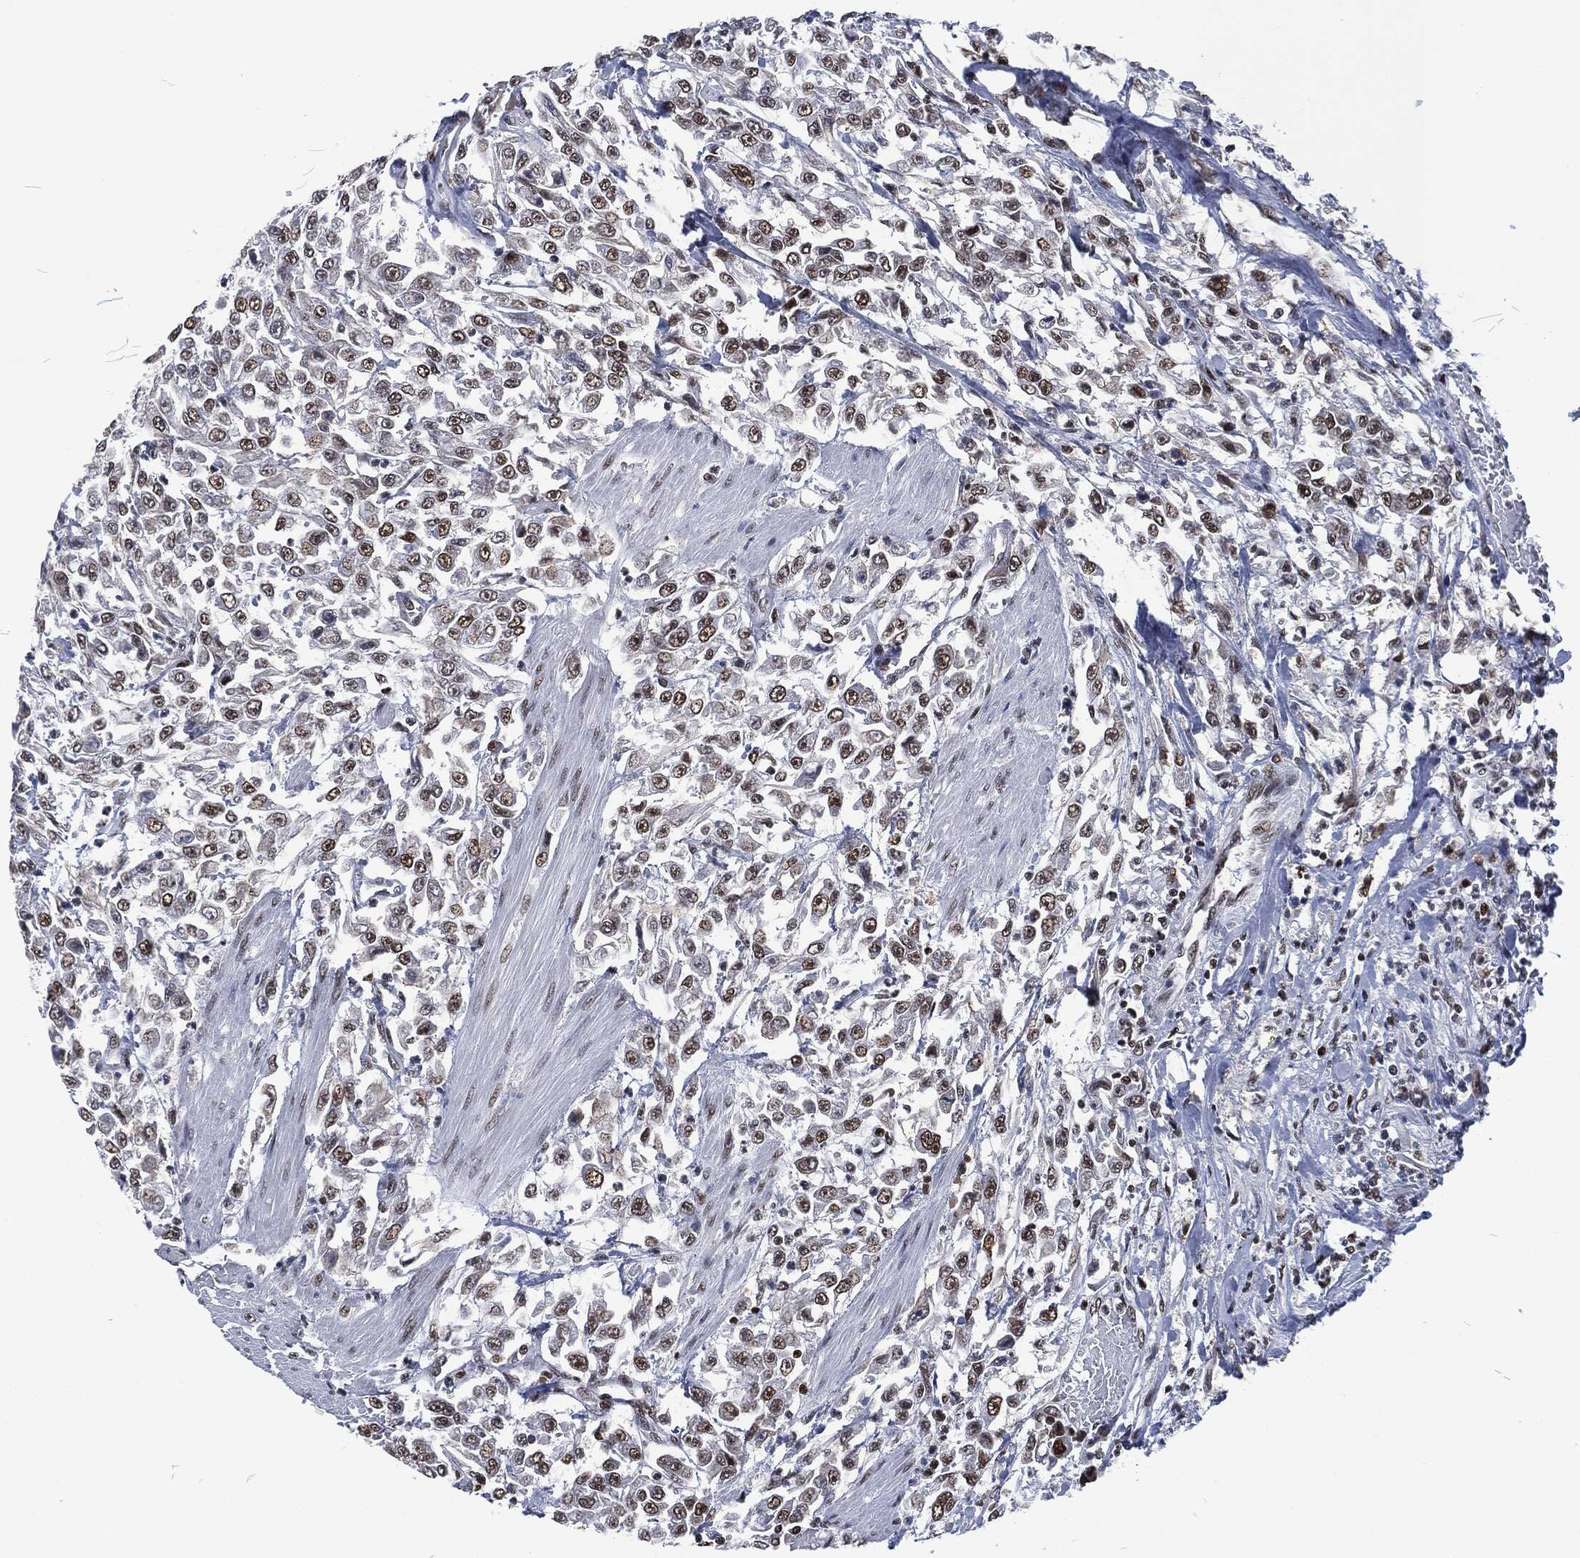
{"staining": {"intensity": "moderate", "quantity": "25%-75%", "location": "nuclear"}, "tissue": "urothelial cancer", "cell_type": "Tumor cells", "image_type": "cancer", "snomed": [{"axis": "morphology", "description": "Urothelial carcinoma, High grade"}, {"axis": "topography", "description": "Urinary bladder"}], "caption": "A medium amount of moderate nuclear staining is present in about 25%-75% of tumor cells in urothelial carcinoma (high-grade) tissue.", "gene": "DCPS", "patient": {"sex": "male", "age": 46}}